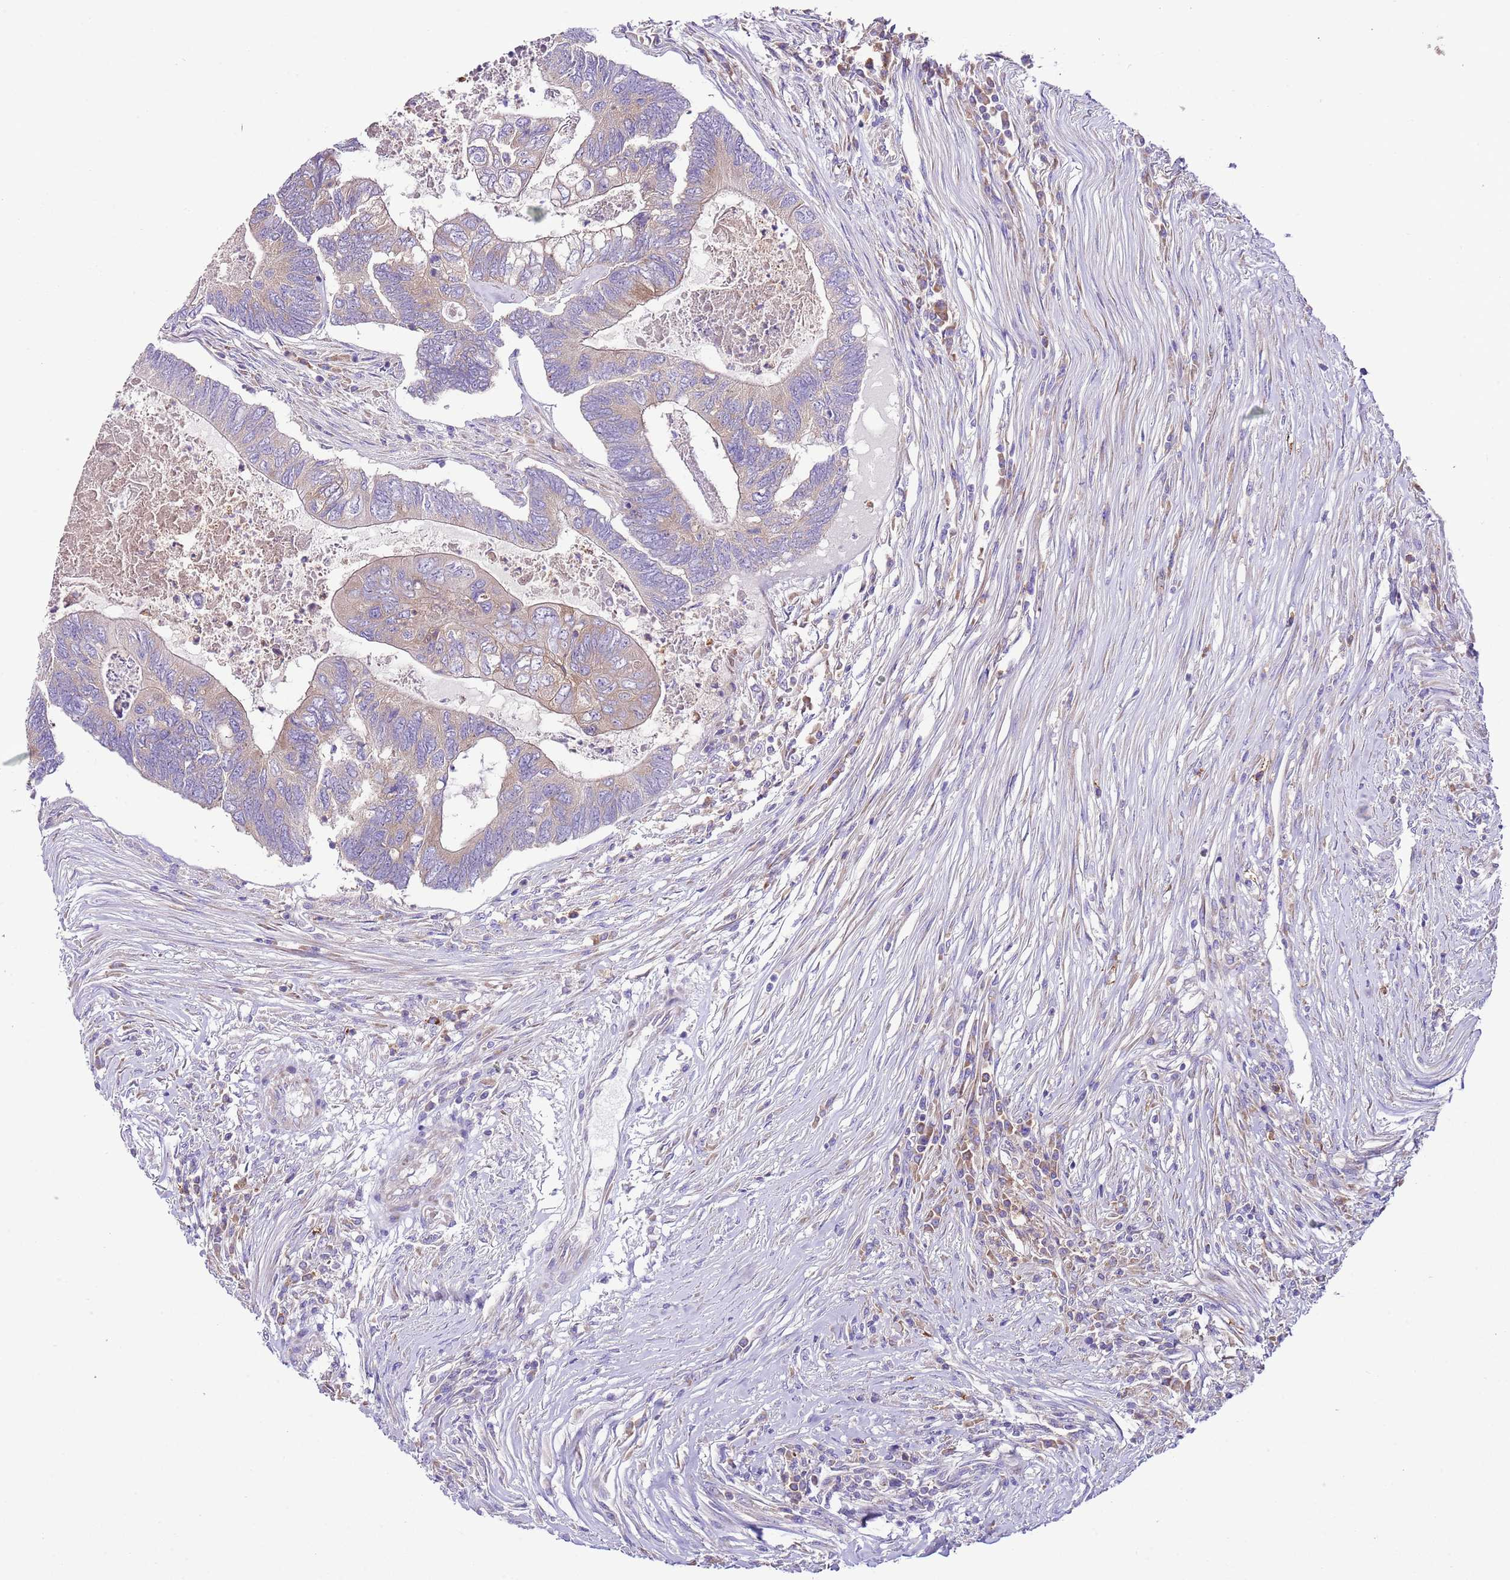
{"staining": {"intensity": "moderate", "quantity": ">75%", "location": "cytoplasmic/membranous"}, "tissue": "colorectal cancer", "cell_type": "Tumor cells", "image_type": "cancer", "snomed": [{"axis": "morphology", "description": "Adenocarcinoma, NOS"}, {"axis": "topography", "description": "Colon"}], "caption": "DAB (3,3'-diaminobenzidine) immunohistochemical staining of human colorectal cancer reveals moderate cytoplasmic/membranous protein positivity in about >75% of tumor cells. Immunohistochemistry stains the protein in brown and the nuclei are stained blue.", "gene": "RPS10", "patient": {"sex": "female", "age": 67}}